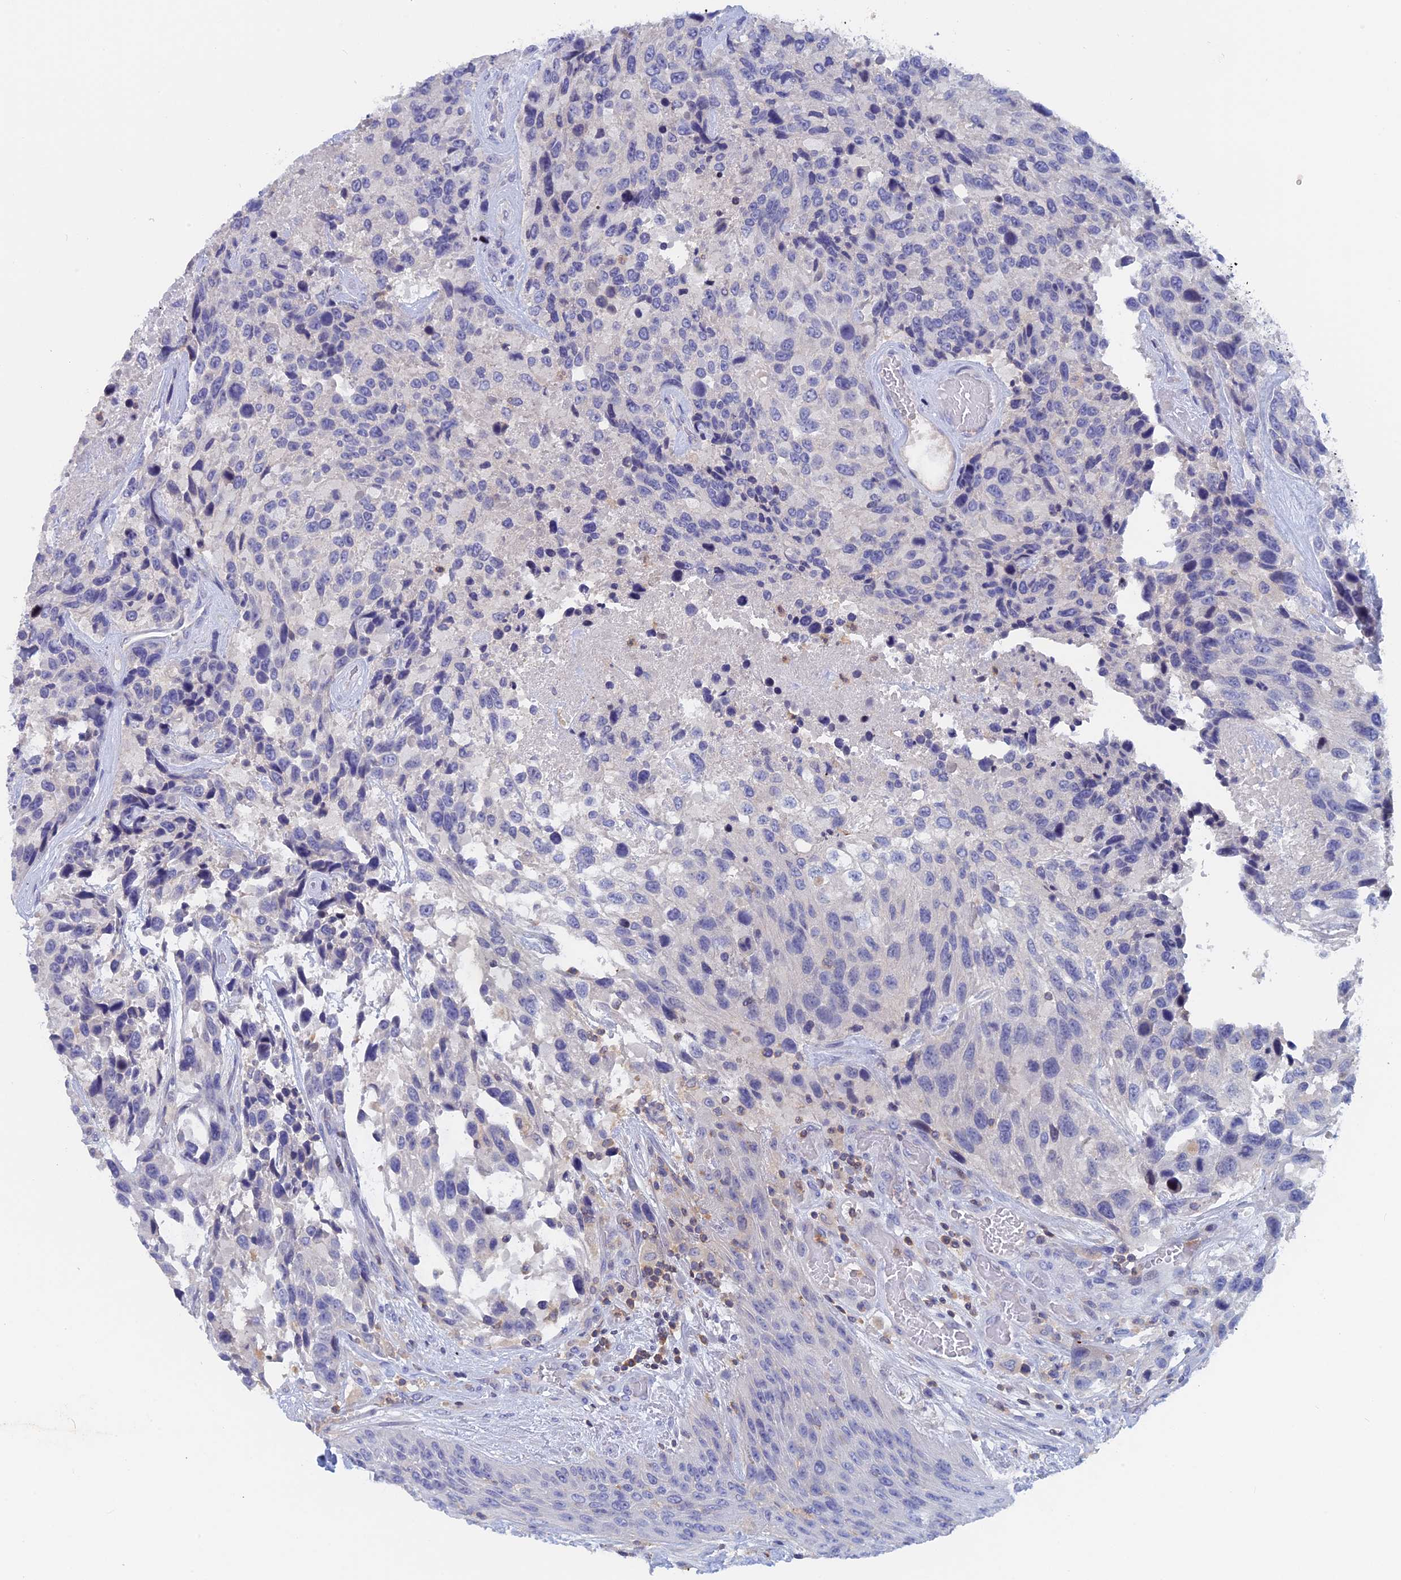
{"staining": {"intensity": "negative", "quantity": "none", "location": "none"}, "tissue": "urothelial cancer", "cell_type": "Tumor cells", "image_type": "cancer", "snomed": [{"axis": "morphology", "description": "Urothelial carcinoma, High grade"}, {"axis": "topography", "description": "Urinary bladder"}], "caption": "High magnification brightfield microscopy of urothelial cancer stained with DAB (brown) and counterstained with hematoxylin (blue): tumor cells show no significant positivity.", "gene": "ACP7", "patient": {"sex": "female", "age": 70}}